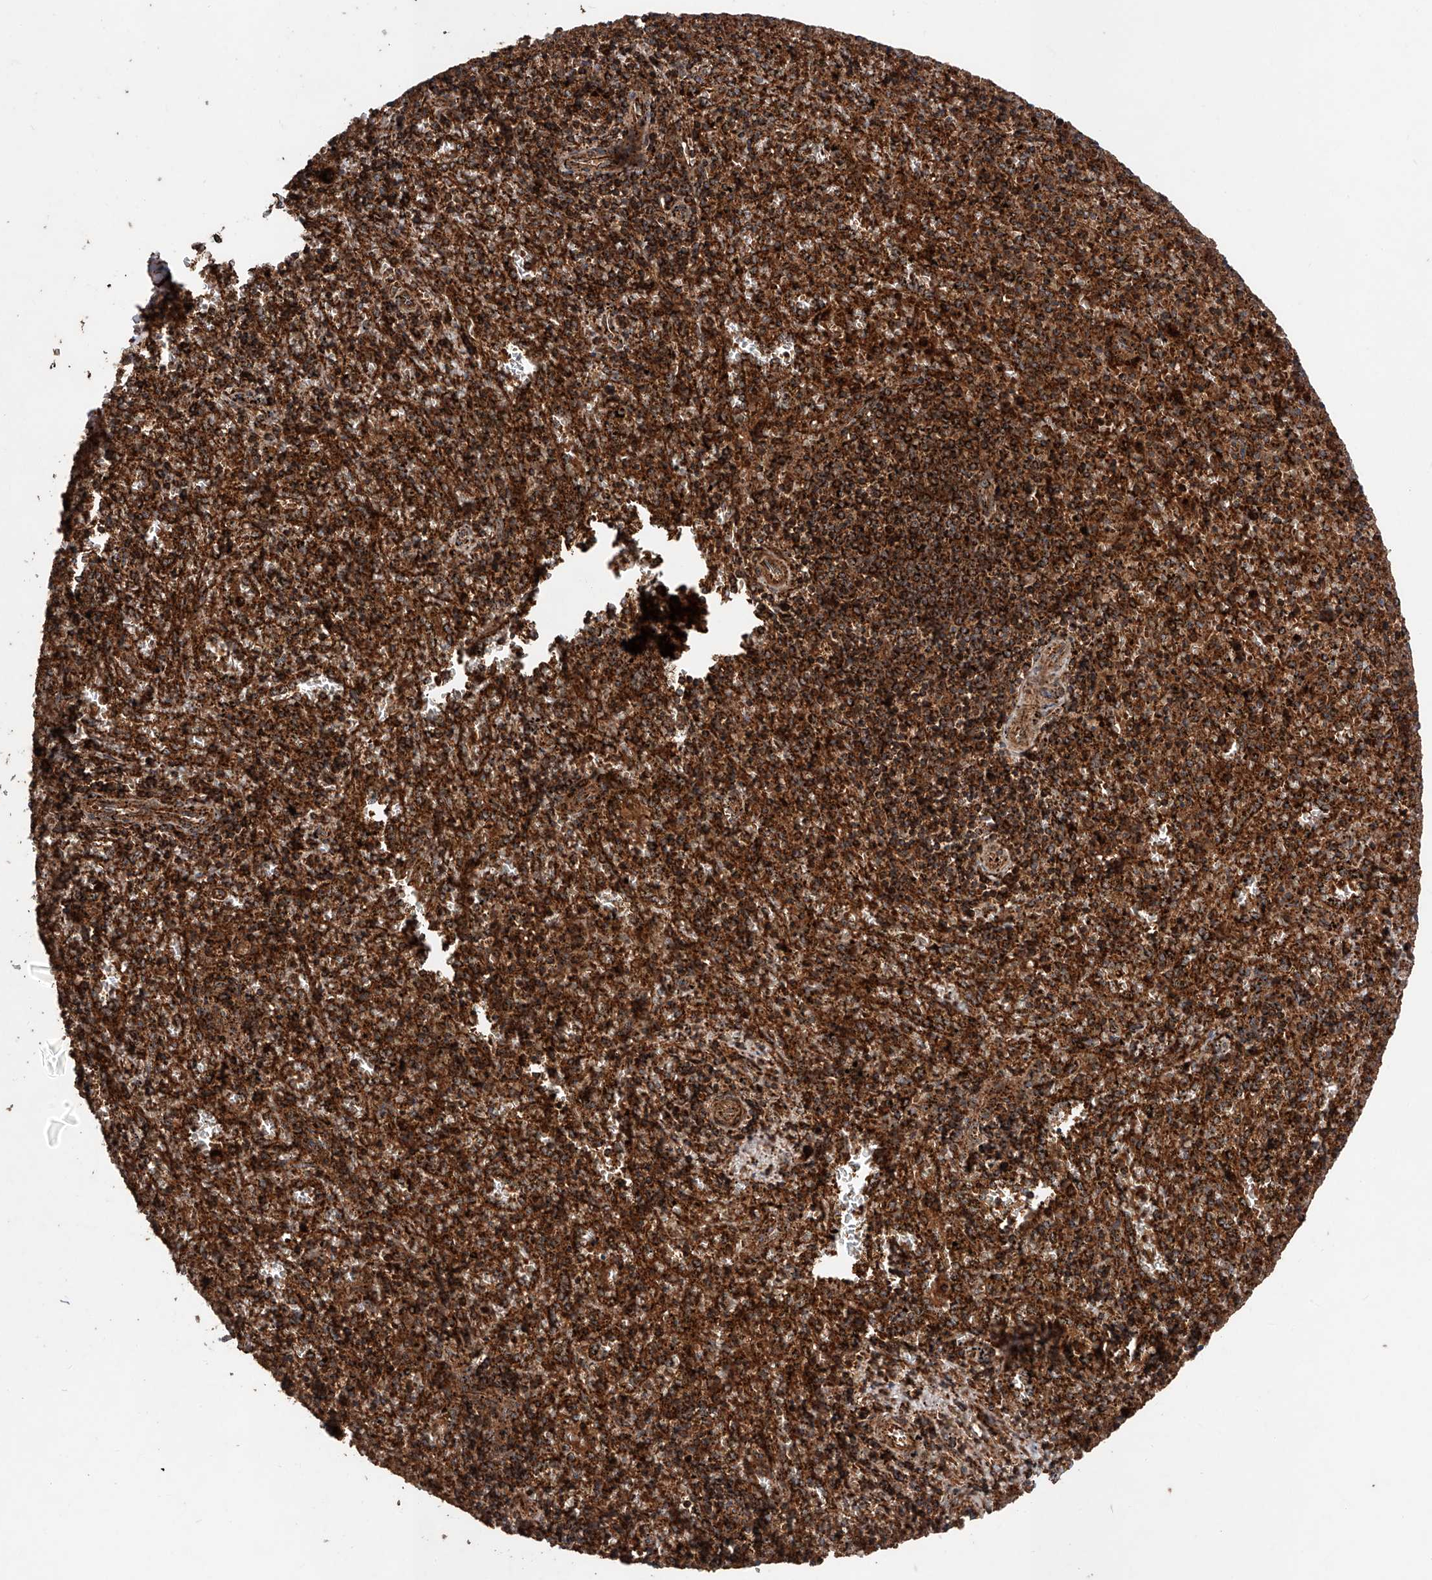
{"staining": {"intensity": "strong", "quantity": ">75%", "location": "cytoplasmic/membranous"}, "tissue": "spleen", "cell_type": "Cells in red pulp", "image_type": "normal", "snomed": [{"axis": "morphology", "description": "Normal tissue, NOS"}, {"axis": "topography", "description": "Spleen"}], "caption": "Spleen stained with DAB (3,3'-diaminobenzidine) IHC demonstrates high levels of strong cytoplasmic/membranous staining in approximately >75% of cells in red pulp.", "gene": "PISD", "patient": {"sex": "male", "age": 11}}